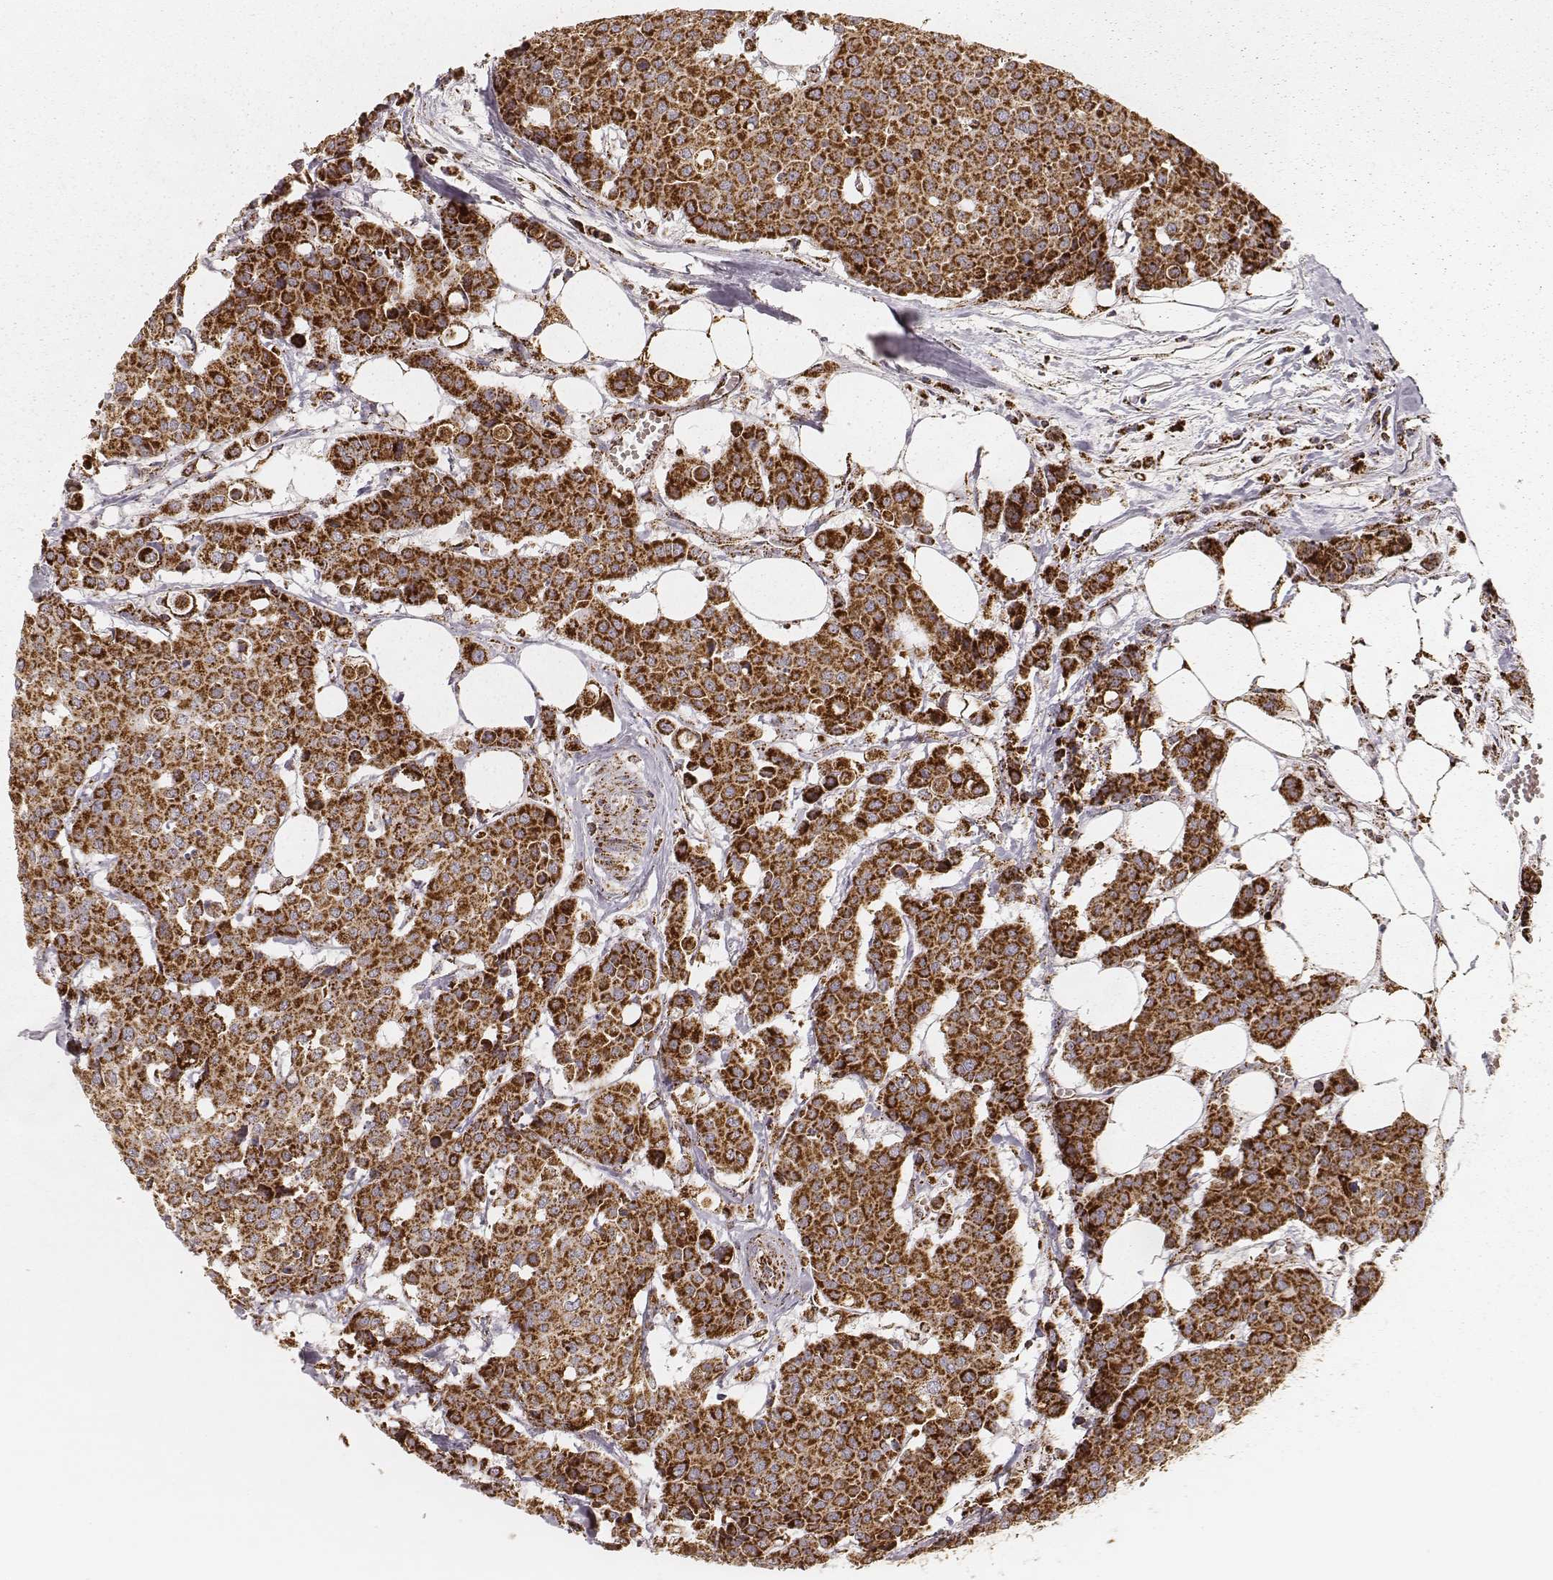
{"staining": {"intensity": "strong", "quantity": ">75%", "location": "cytoplasmic/membranous"}, "tissue": "carcinoid", "cell_type": "Tumor cells", "image_type": "cancer", "snomed": [{"axis": "morphology", "description": "Carcinoid, malignant, NOS"}, {"axis": "topography", "description": "Colon"}], "caption": "The immunohistochemical stain labels strong cytoplasmic/membranous staining in tumor cells of carcinoid tissue.", "gene": "CS", "patient": {"sex": "male", "age": 81}}